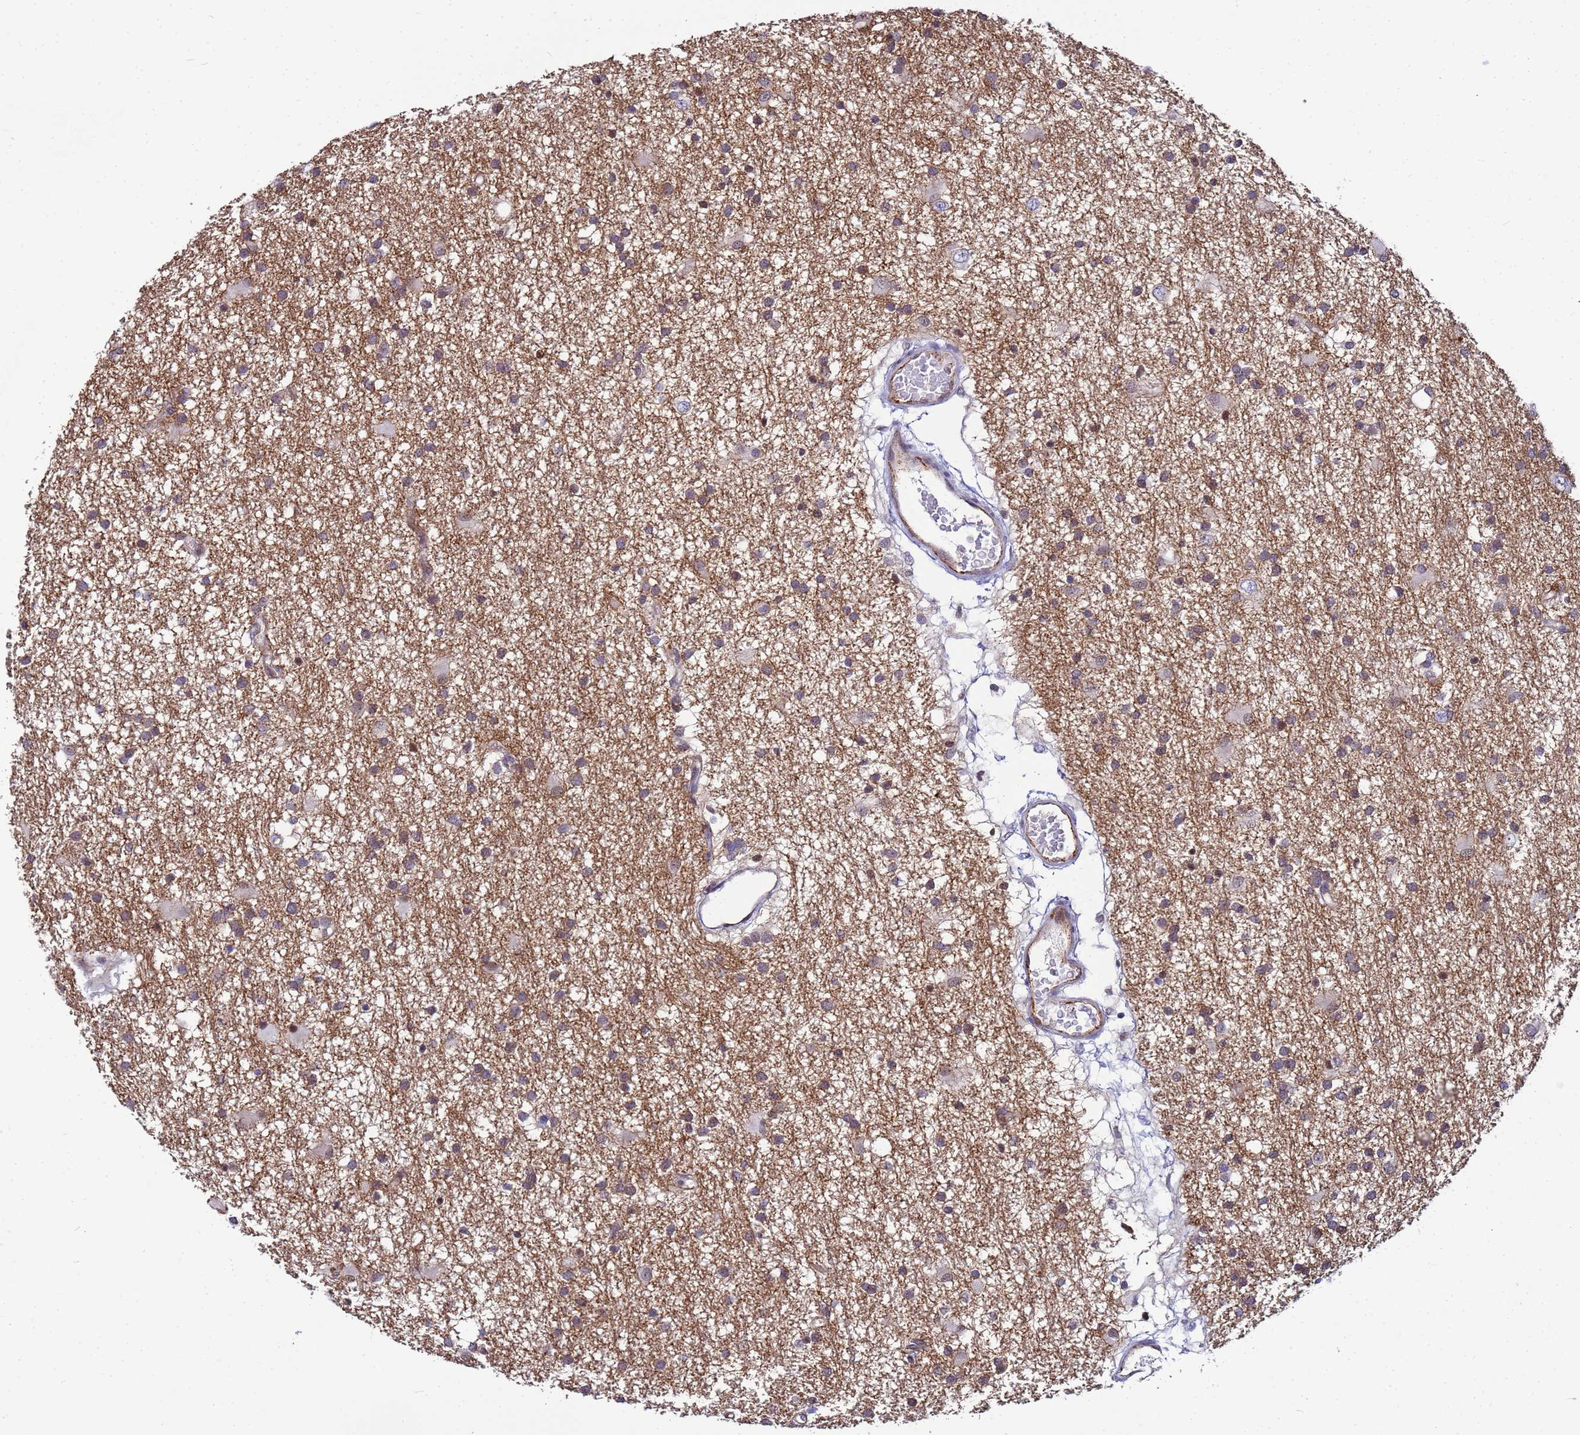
{"staining": {"intensity": "weak", "quantity": "<25%", "location": "cytoplasmic/membranous"}, "tissue": "glioma", "cell_type": "Tumor cells", "image_type": "cancer", "snomed": [{"axis": "morphology", "description": "Glioma, malignant, High grade"}, {"axis": "topography", "description": "Brain"}], "caption": "DAB (3,3'-diaminobenzidine) immunohistochemical staining of human high-grade glioma (malignant) demonstrates no significant positivity in tumor cells.", "gene": "SLC25A37", "patient": {"sex": "male", "age": 77}}